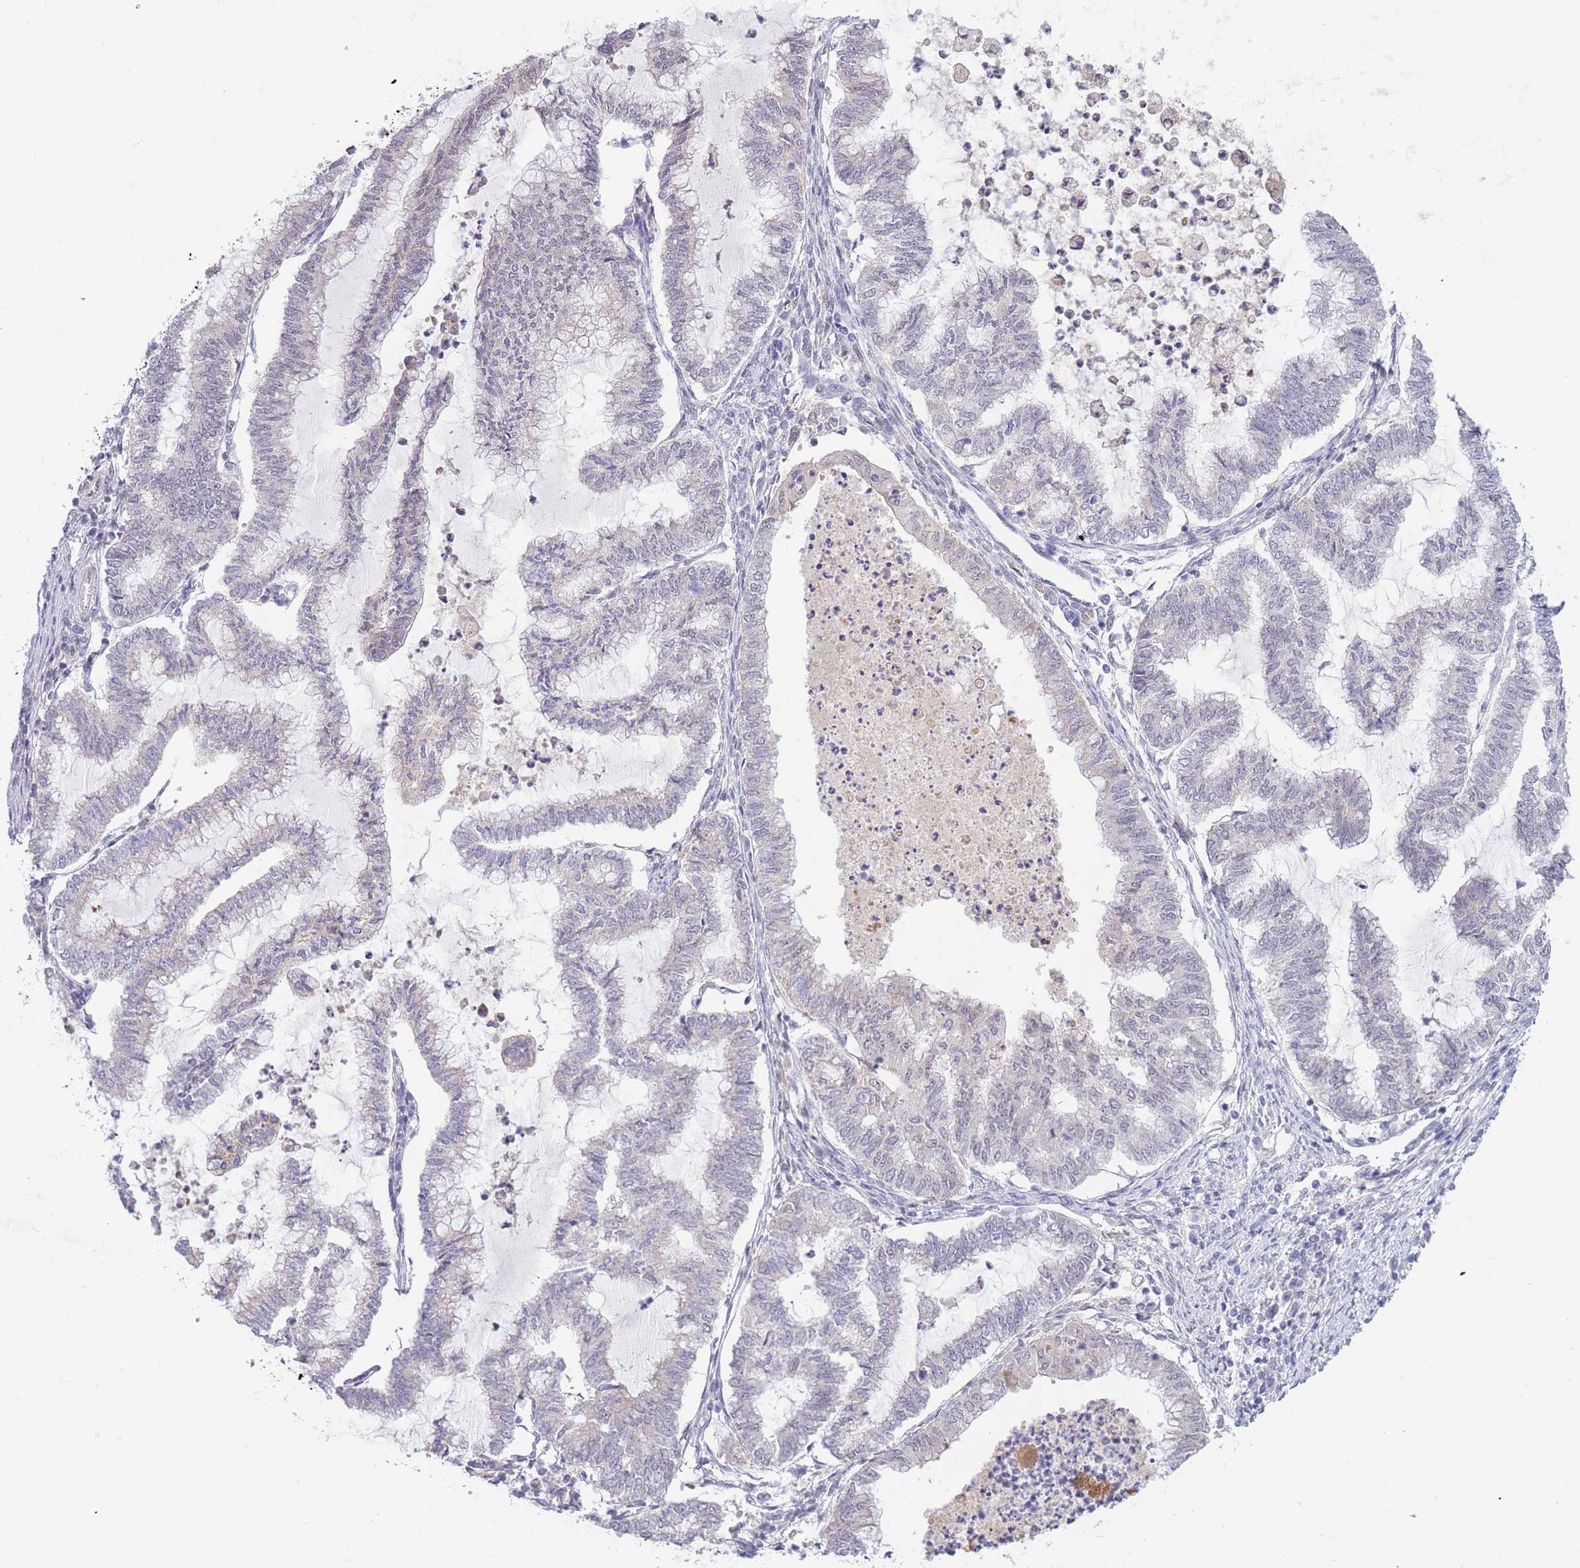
{"staining": {"intensity": "negative", "quantity": "none", "location": "none"}, "tissue": "endometrial cancer", "cell_type": "Tumor cells", "image_type": "cancer", "snomed": [{"axis": "morphology", "description": "Adenocarcinoma, NOS"}, {"axis": "topography", "description": "Endometrium"}], "caption": "The micrograph shows no significant positivity in tumor cells of endometrial cancer.", "gene": "GOLGA6L25", "patient": {"sex": "female", "age": 79}}